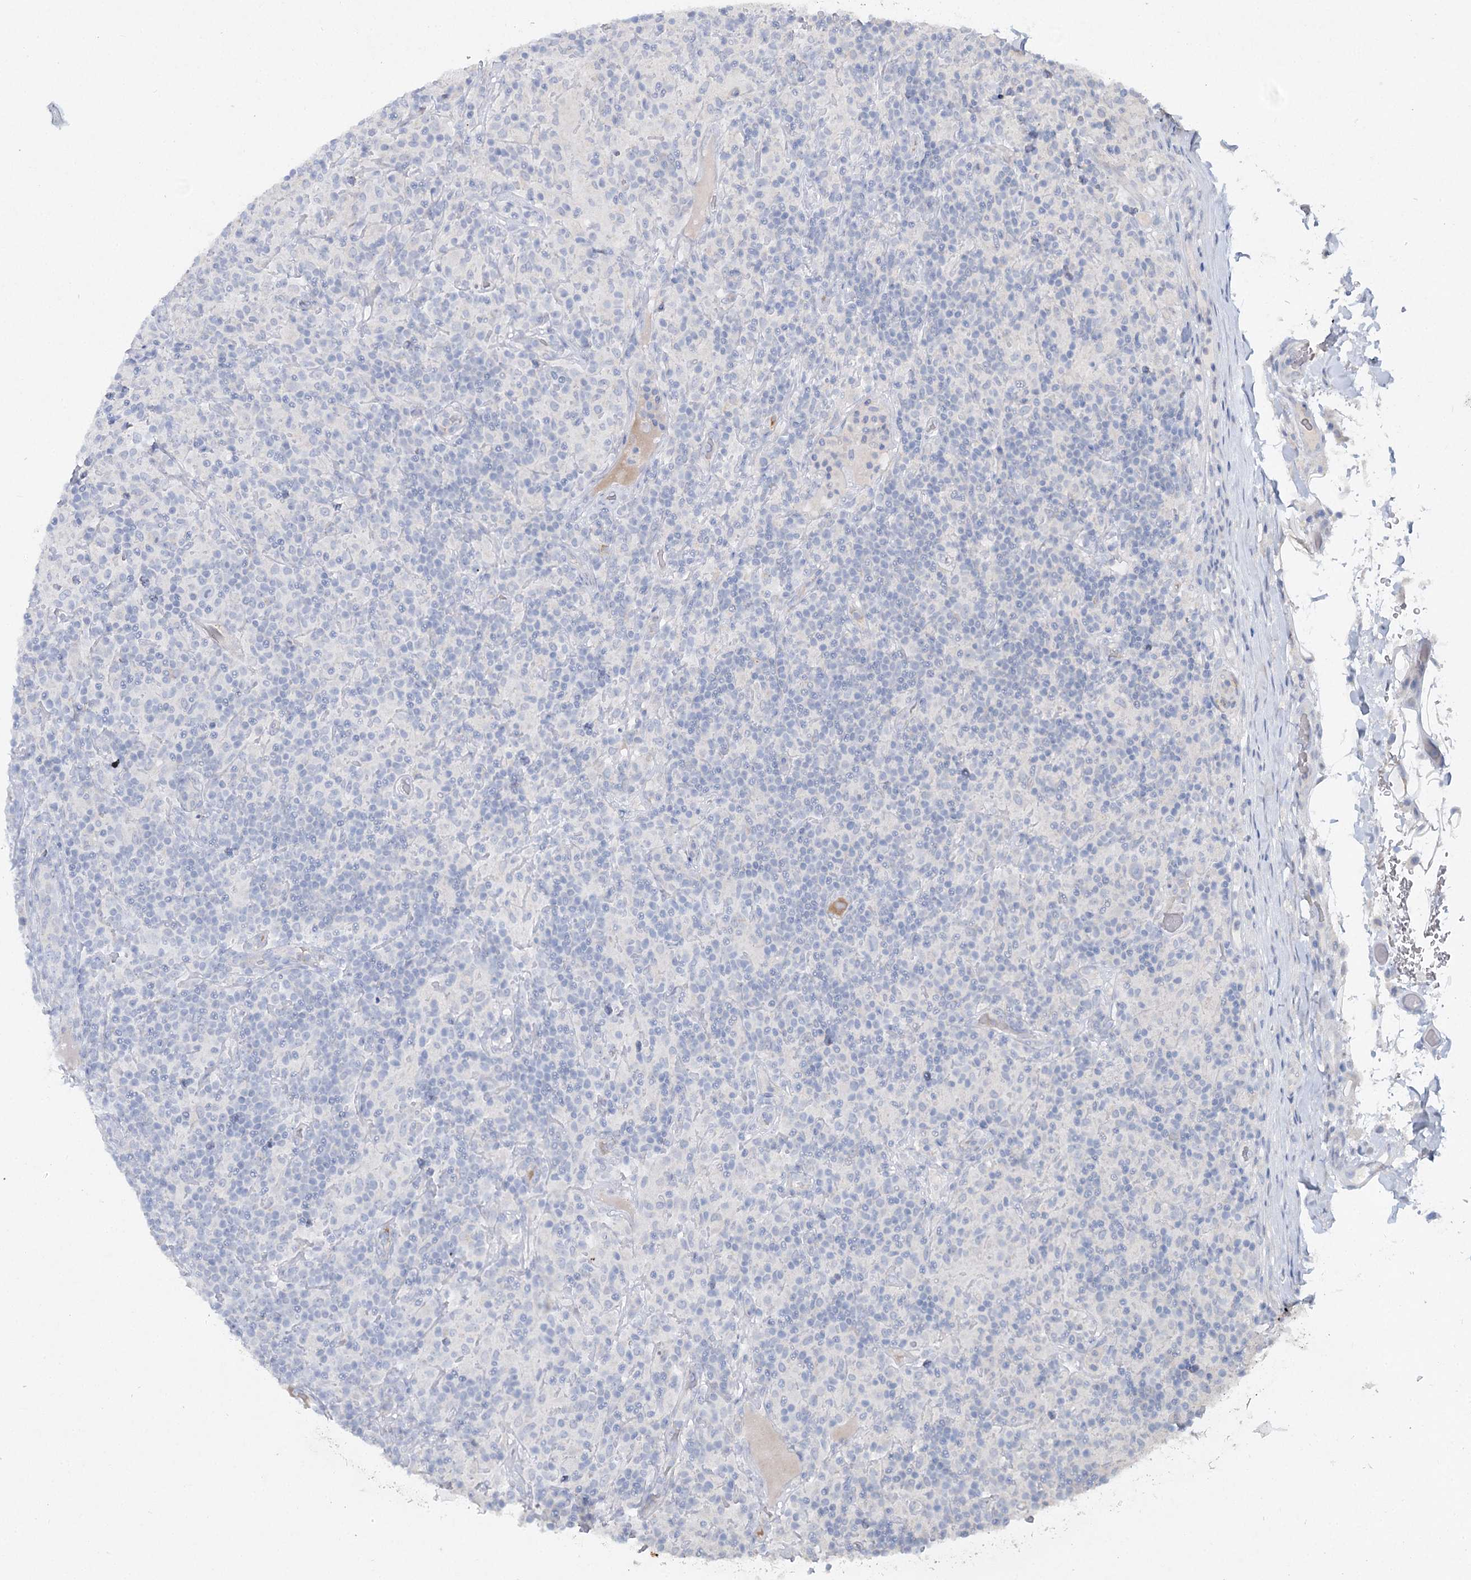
{"staining": {"intensity": "negative", "quantity": "none", "location": "none"}, "tissue": "lymphoma", "cell_type": "Tumor cells", "image_type": "cancer", "snomed": [{"axis": "morphology", "description": "Hodgkin's disease, NOS"}, {"axis": "topography", "description": "Lymph node"}], "caption": "Lymphoma was stained to show a protein in brown. There is no significant expression in tumor cells. (Immunohistochemistry, brightfield microscopy, high magnification).", "gene": "RFX6", "patient": {"sex": "male", "age": 70}}